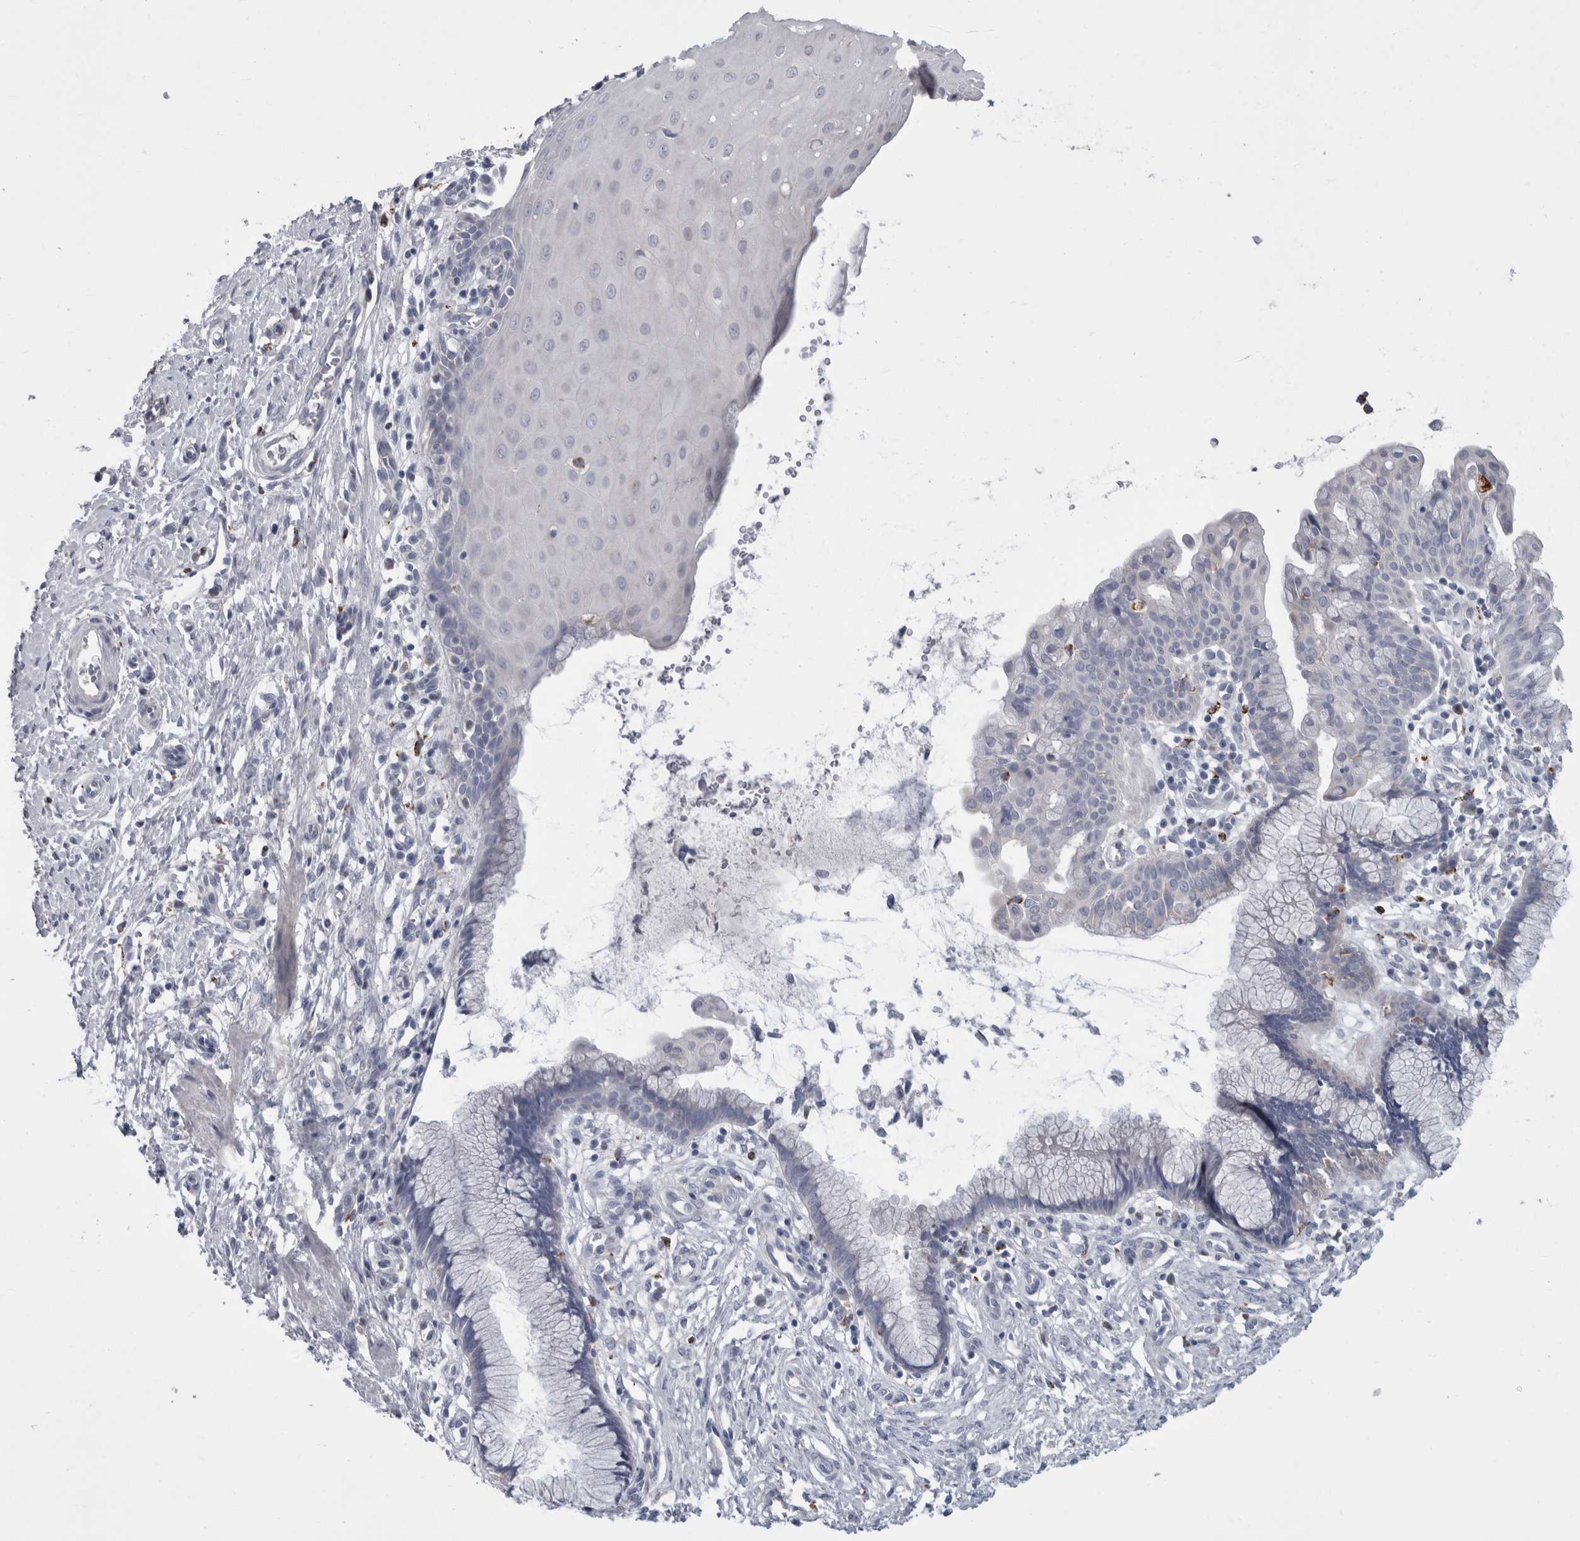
{"staining": {"intensity": "negative", "quantity": "none", "location": "none"}, "tissue": "cervix", "cell_type": "Glandular cells", "image_type": "normal", "snomed": [{"axis": "morphology", "description": "Normal tissue, NOS"}, {"axis": "topography", "description": "Cervix"}], "caption": "A histopathology image of cervix stained for a protein reveals no brown staining in glandular cells.", "gene": "GATM", "patient": {"sex": "female", "age": 75}}